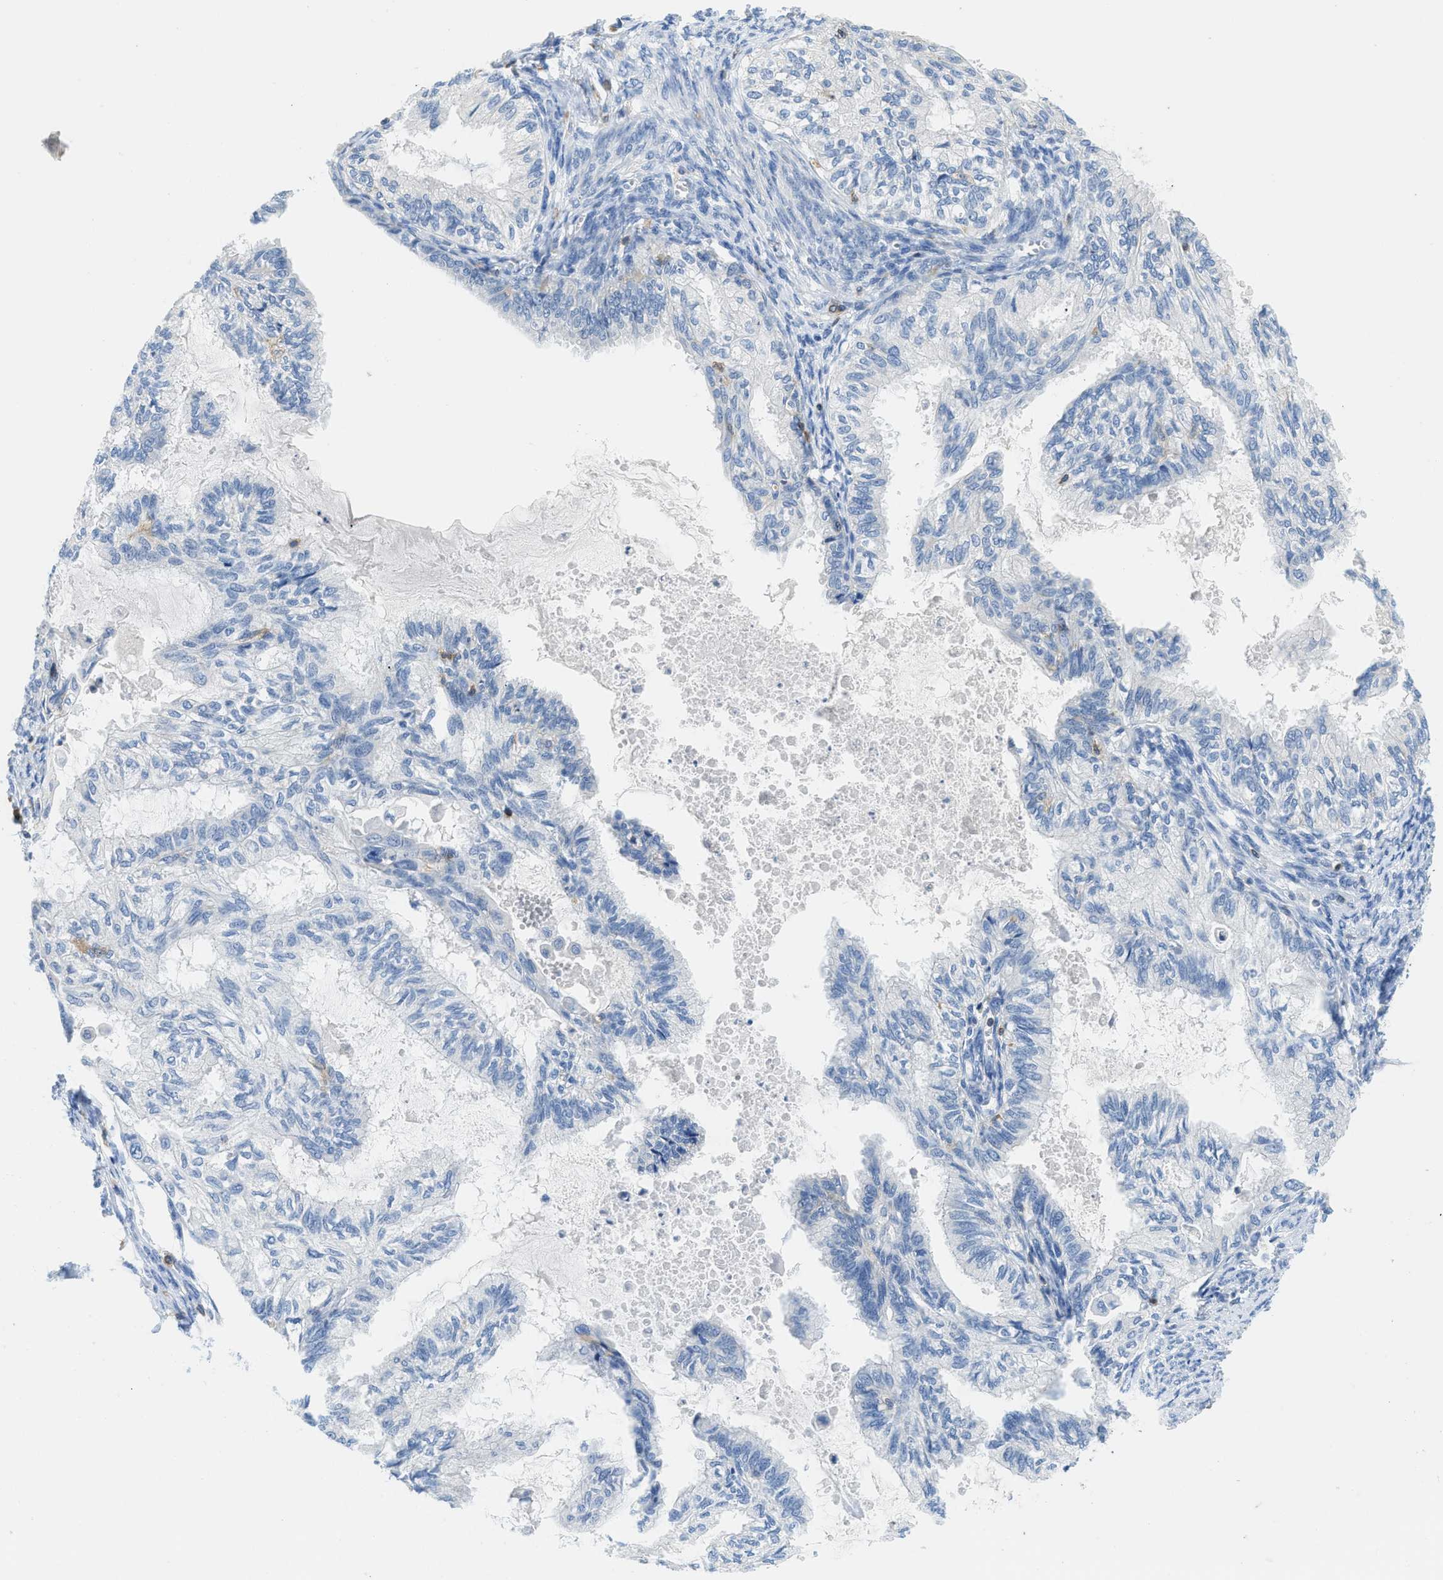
{"staining": {"intensity": "negative", "quantity": "none", "location": "none"}, "tissue": "cervical cancer", "cell_type": "Tumor cells", "image_type": "cancer", "snomed": [{"axis": "morphology", "description": "Normal tissue, NOS"}, {"axis": "morphology", "description": "Adenocarcinoma, NOS"}, {"axis": "topography", "description": "Cervix"}, {"axis": "topography", "description": "Endometrium"}], "caption": "A high-resolution image shows immunohistochemistry (IHC) staining of cervical adenocarcinoma, which displays no significant positivity in tumor cells. (Stains: DAB (3,3'-diaminobenzidine) immunohistochemistry with hematoxylin counter stain, Microscopy: brightfield microscopy at high magnification).", "gene": "FAM151A", "patient": {"sex": "female", "age": 86}}